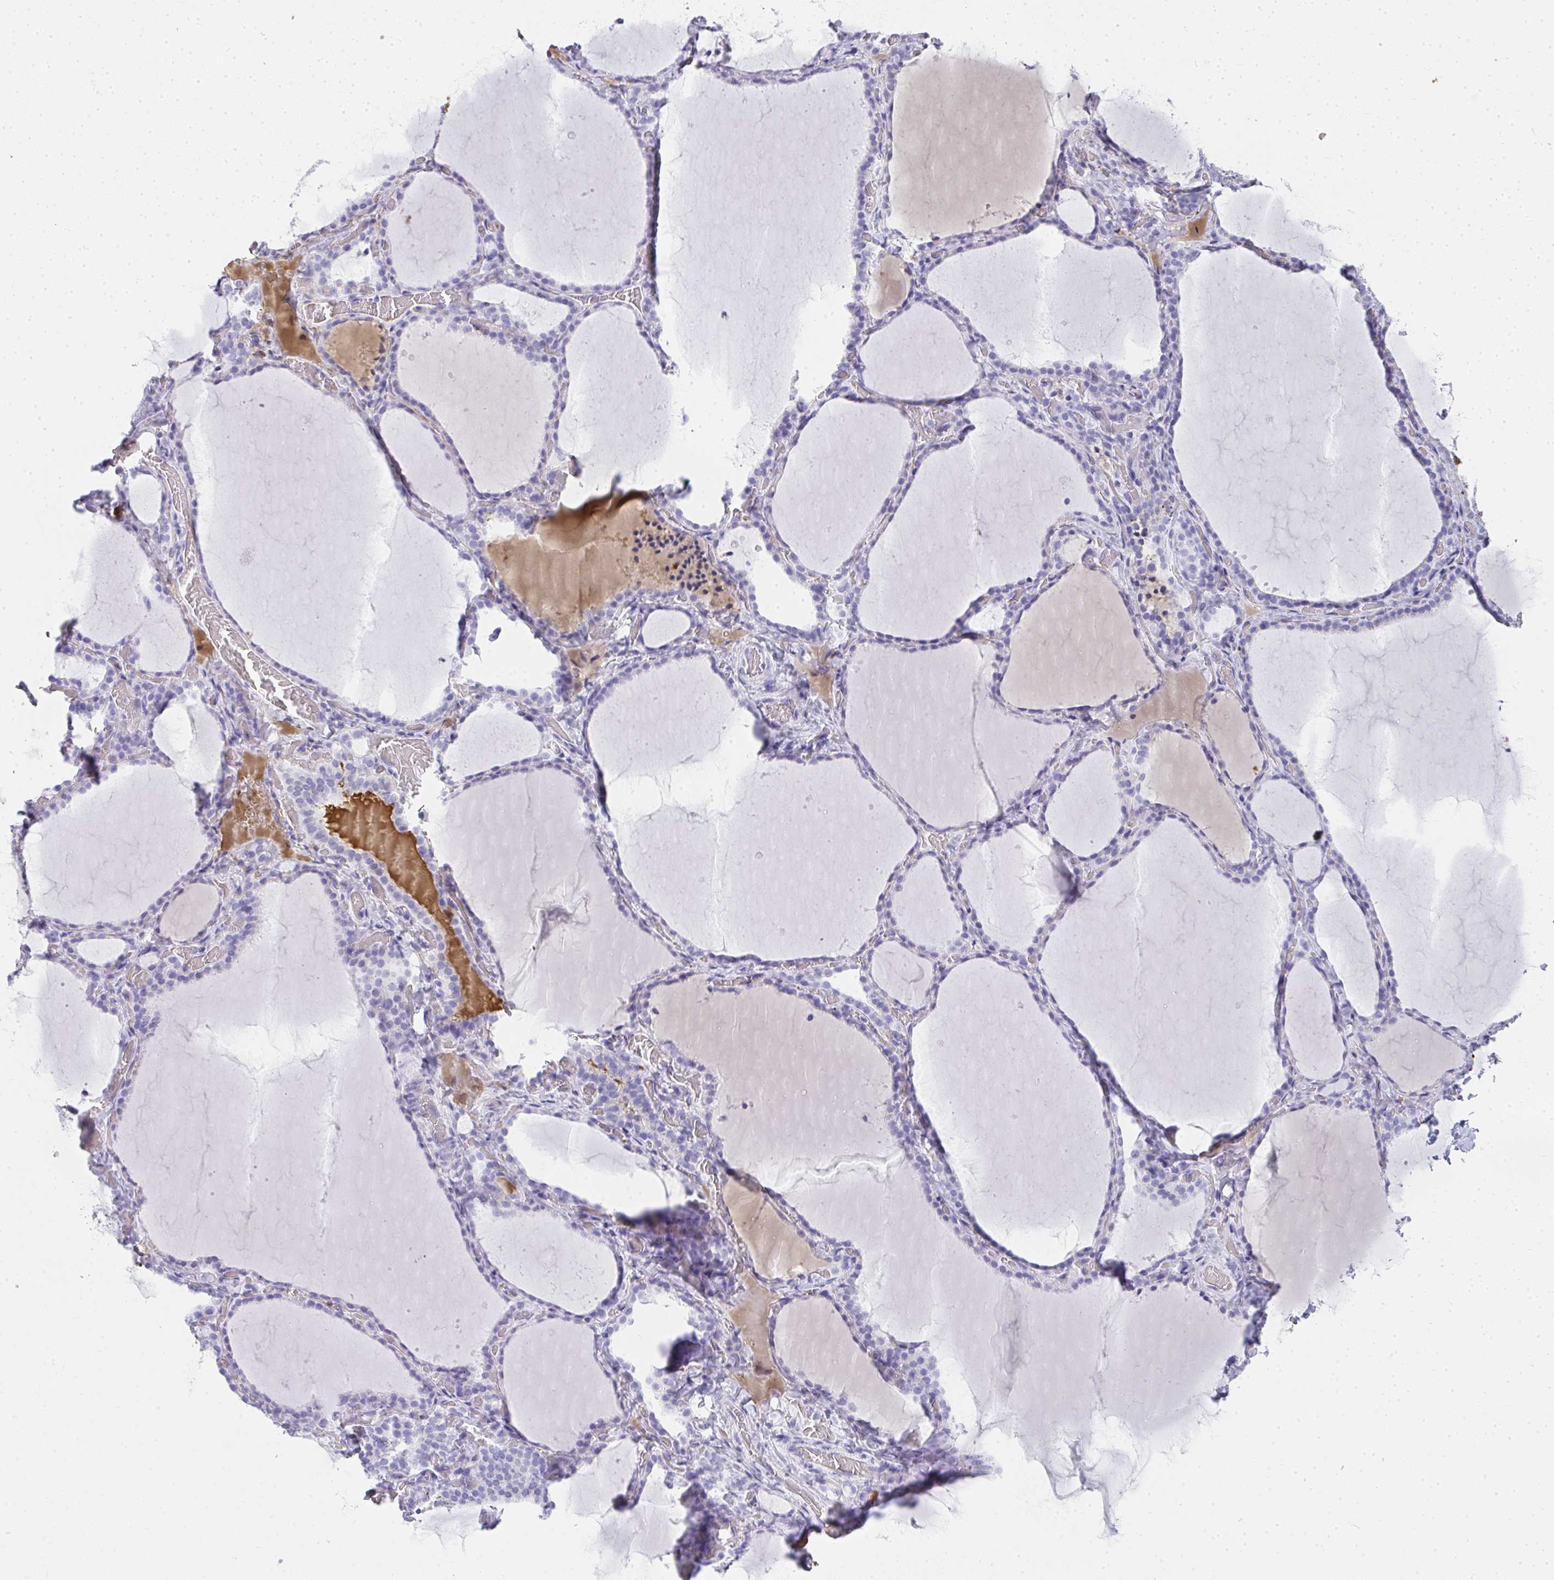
{"staining": {"intensity": "negative", "quantity": "none", "location": "none"}, "tissue": "thyroid gland", "cell_type": "Glandular cells", "image_type": "normal", "snomed": [{"axis": "morphology", "description": "Normal tissue, NOS"}, {"axis": "topography", "description": "Thyroid gland"}], "caption": "Benign thyroid gland was stained to show a protein in brown. There is no significant expression in glandular cells. (Brightfield microscopy of DAB immunohistochemistry (IHC) at high magnification).", "gene": "ZSWIM3", "patient": {"sex": "female", "age": 22}}